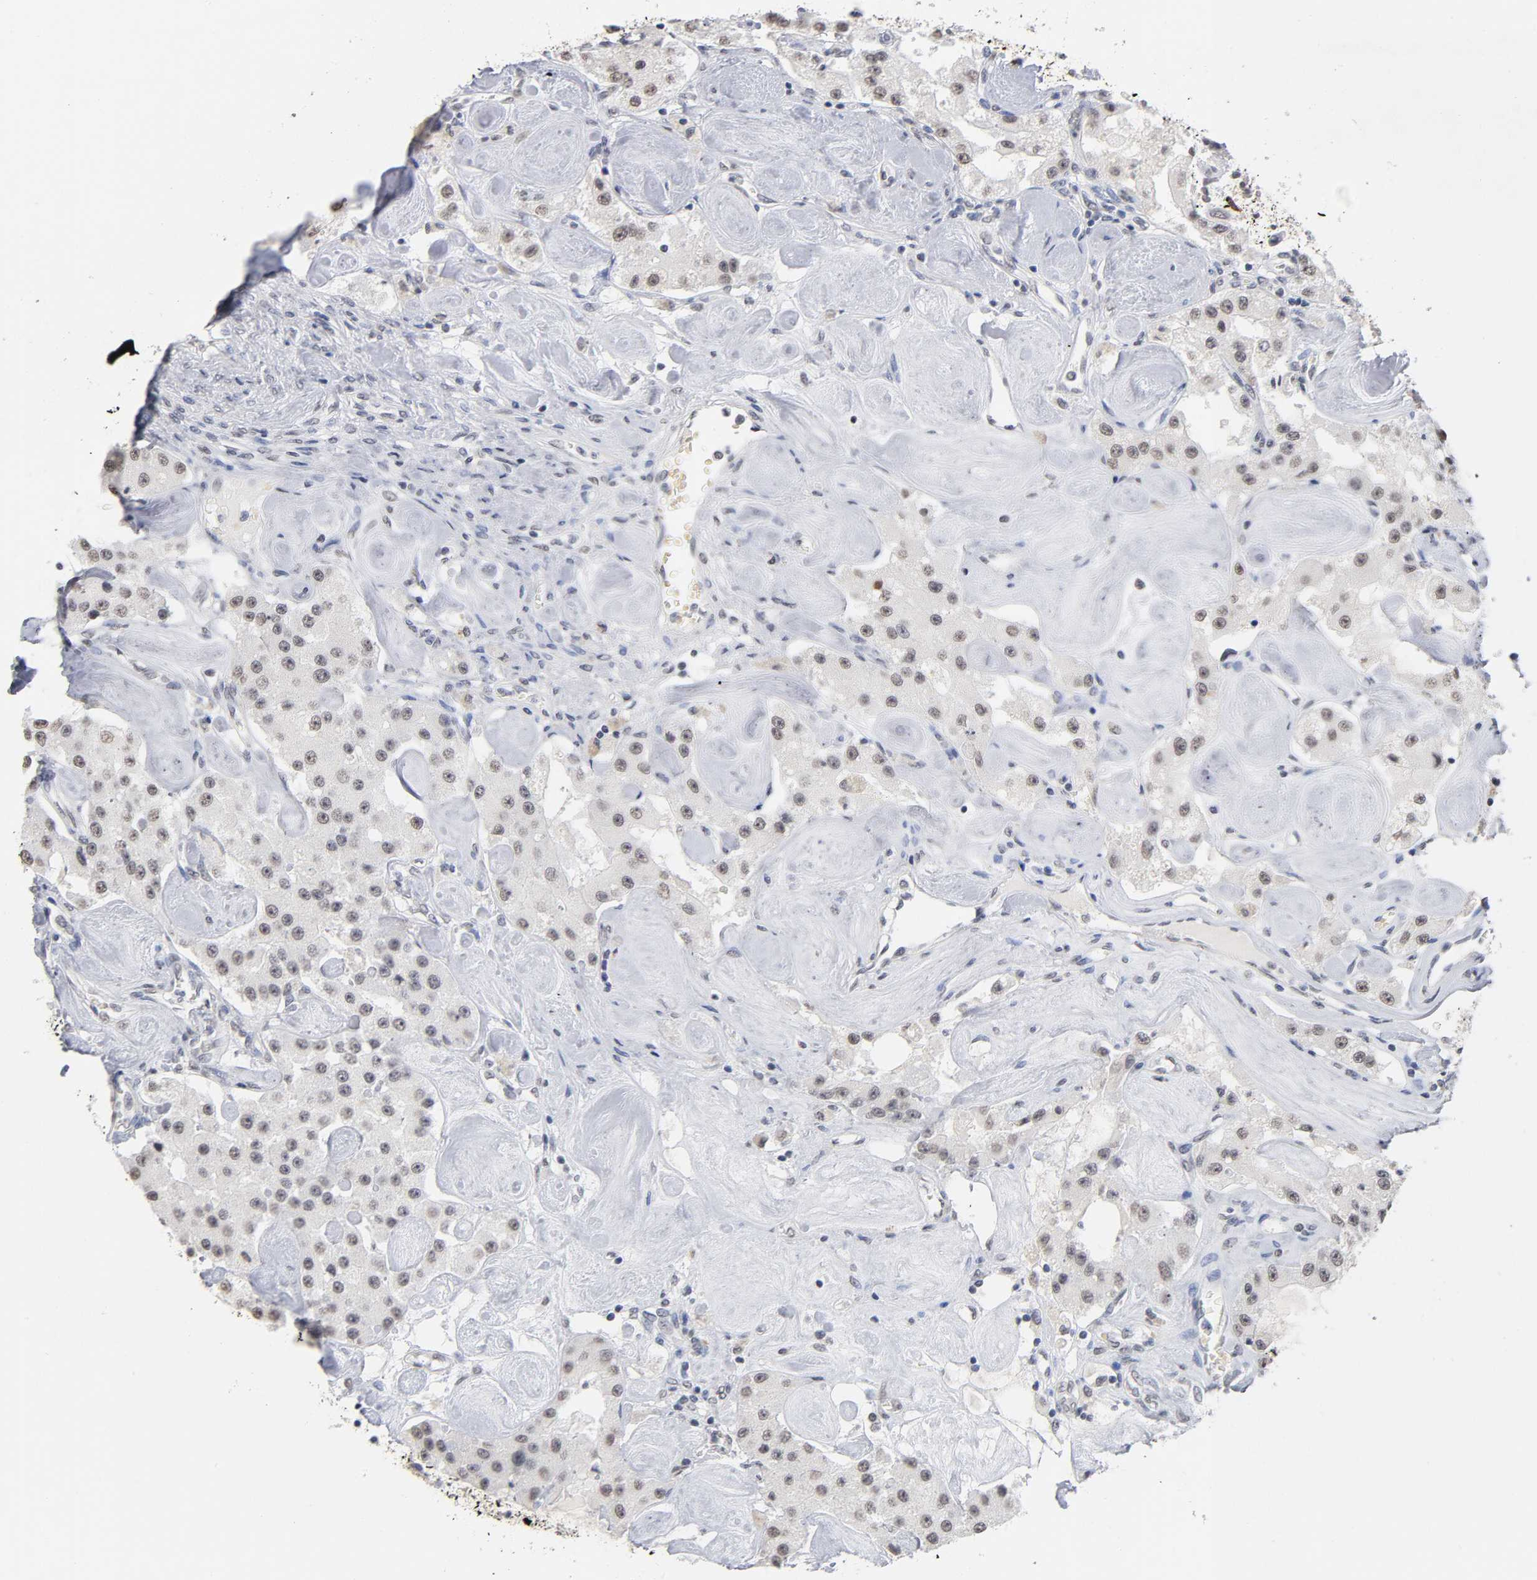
{"staining": {"intensity": "weak", "quantity": ">75%", "location": "cytoplasmic/membranous,nuclear"}, "tissue": "carcinoid", "cell_type": "Tumor cells", "image_type": "cancer", "snomed": [{"axis": "morphology", "description": "Carcinoid, malignant, NOS"}, {"axis": "topography", "description": "Pancreas"}], "caption": "This micrograph shows immunohistochemistry (IHC) staining of carcinoid (malignant), with low weak cytoplasmic/membranous and nuclear positivity in about >75% of tumor cells.", "gene": "CRABP2", "patient": {"sex": "male", "age": 41}}